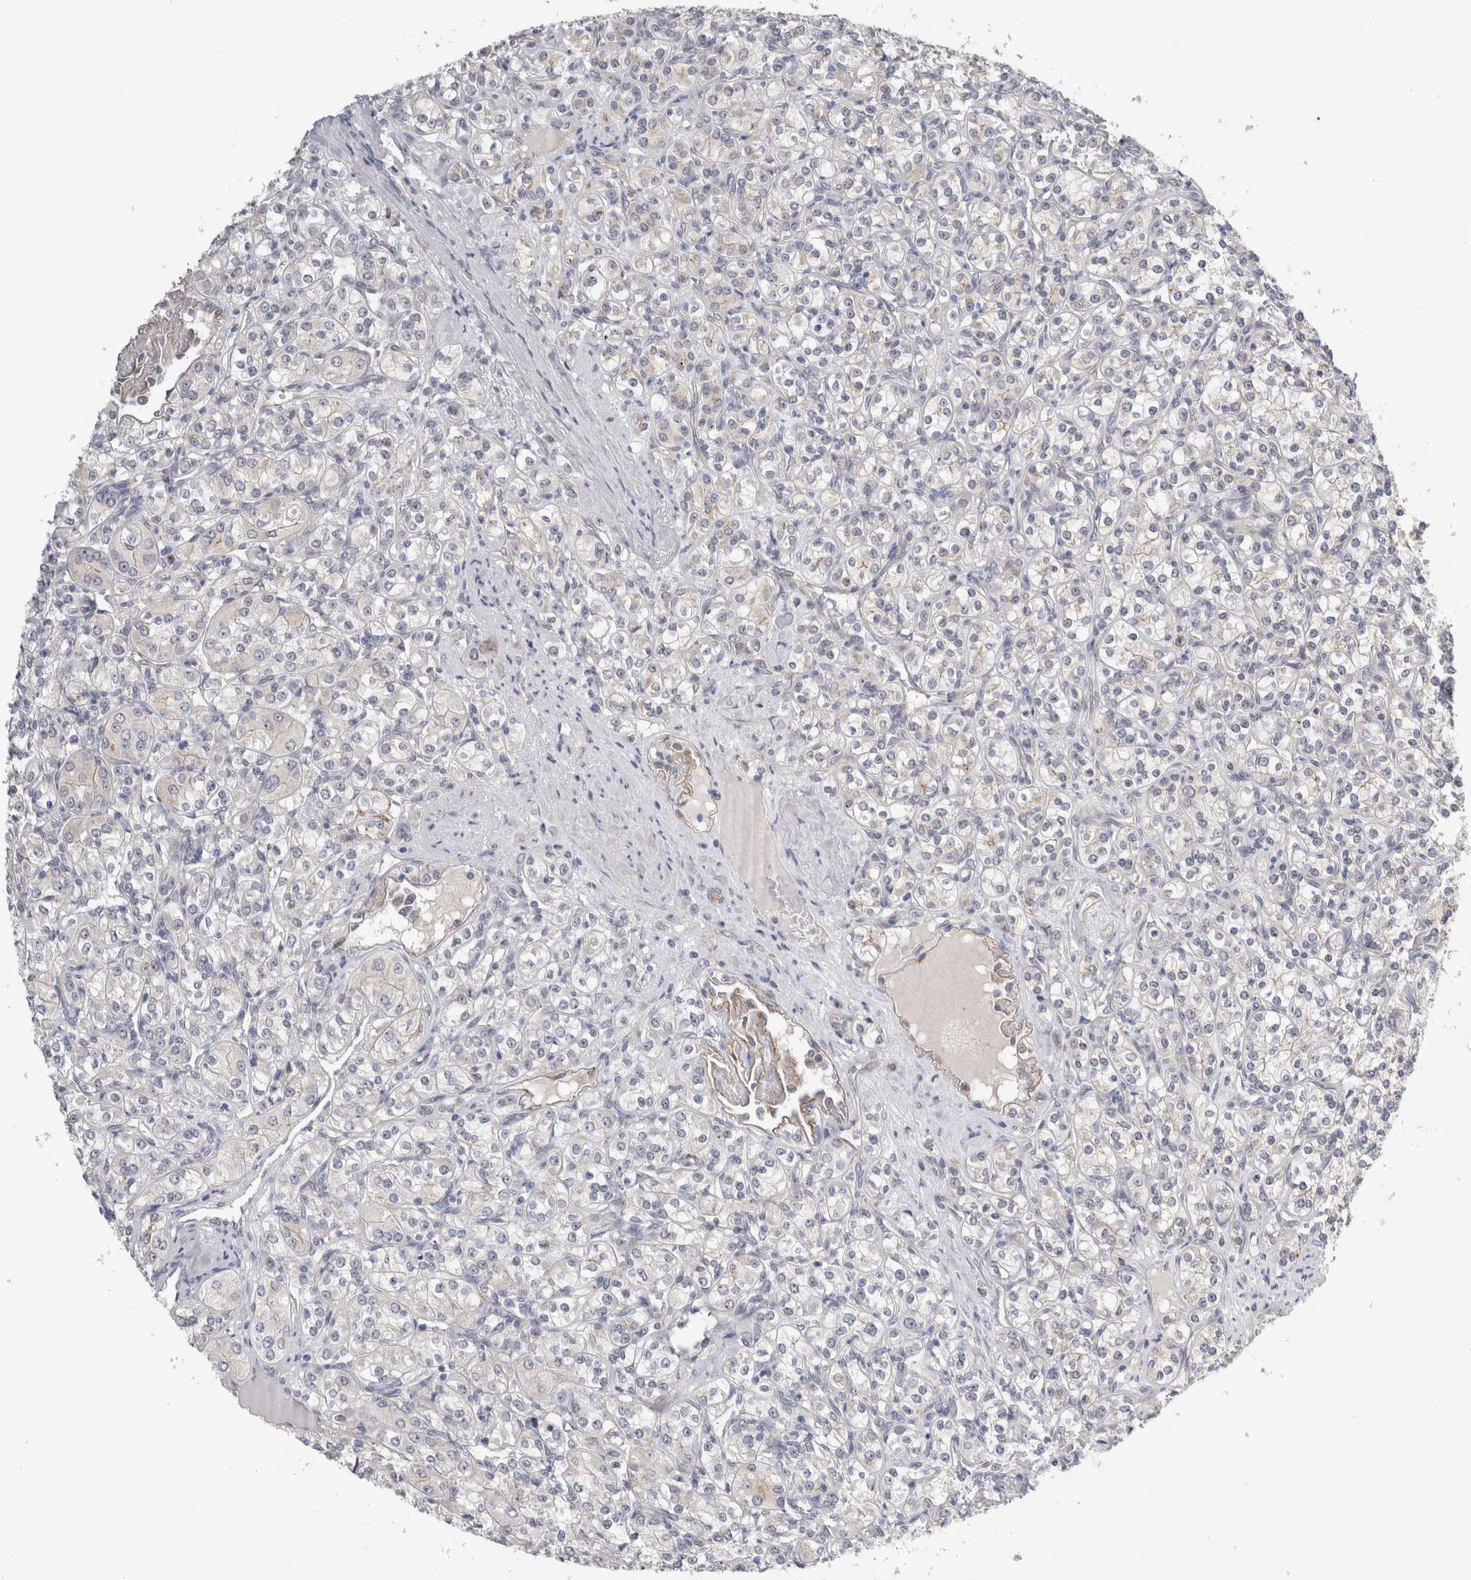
{"staining": {"intensity": "negative", "quantity": "none", "location": "none"}, "tissue": "renal cancer", "cell_type": "Tumor cells", "image_type": "cancer", "snomed": [{"axis": "morphology", "description": "Adenocarcinoma, NOS"}, {"axis": "topography", "description": "Kidney"}], "caption": "Renal cancer was stained to show a protein in brown. There is no significant staining in tumor cells.", "gene": "TAFA5", "patient": {"sex": "male", "age": 77}}